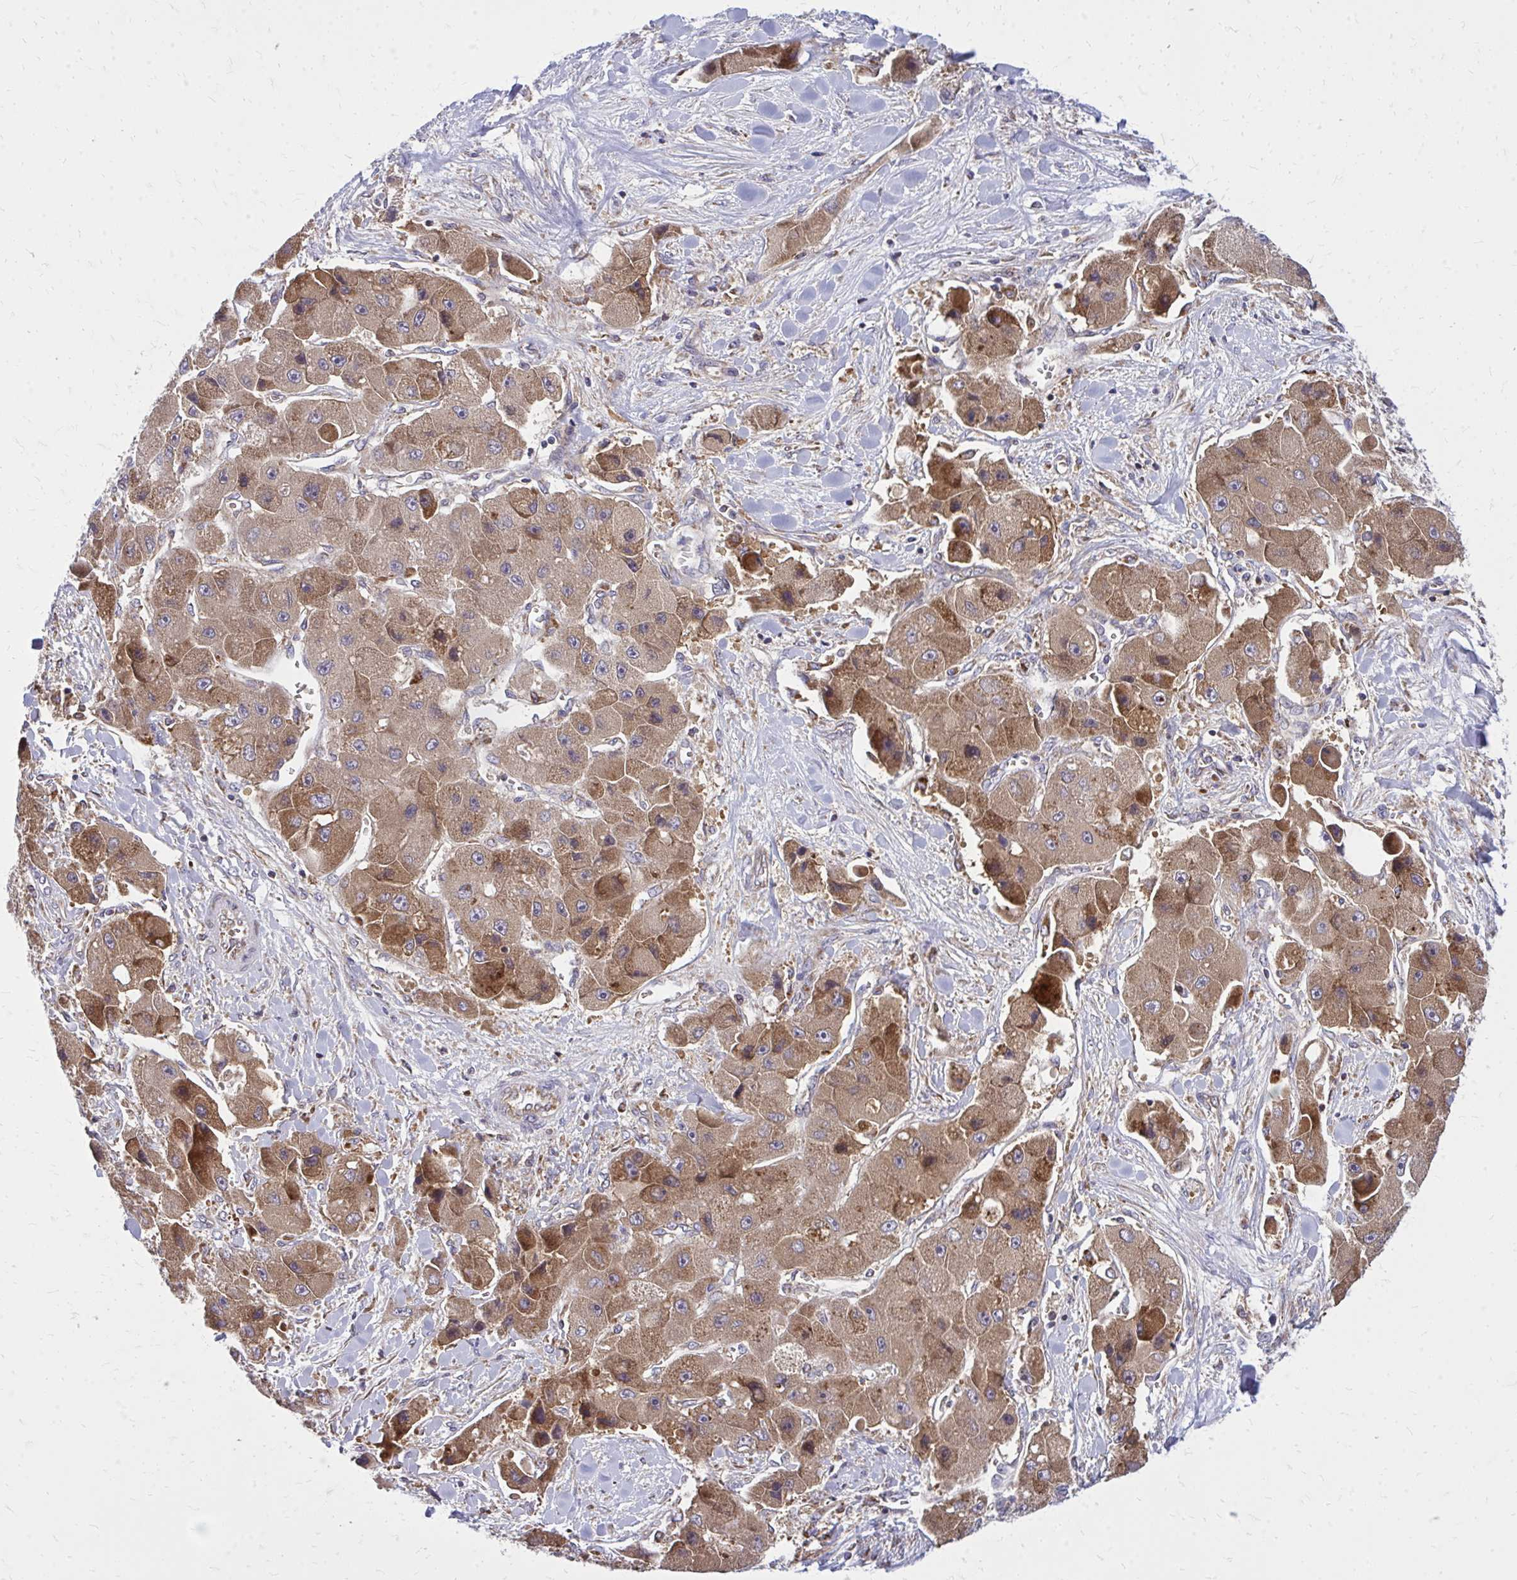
{"staining": {"intensity": "moderate", "quantity": ">75%", "location": "cytoplasmic/membranous"}, "tissue": "liver cancer", "cell_type": "Tumor cells", "image_type": "cancer", "snomed": [{"axis": "morphology", "description": "Carcinoma, Hepatocellular, NOS"}, {"axis": "topography", "description": "Liver"}], "caption": "Immunohistochemical staining of human liver hepatocellular carcinoma exhibits moderate cytoplasmic/membranous protein positivity in approximately >75% of tumor cells. (brown staining indicates protein expression, while blue staining denotes nuclei).", "gene": "PDK4", "patient": {"sex": "male", "age": 24}}